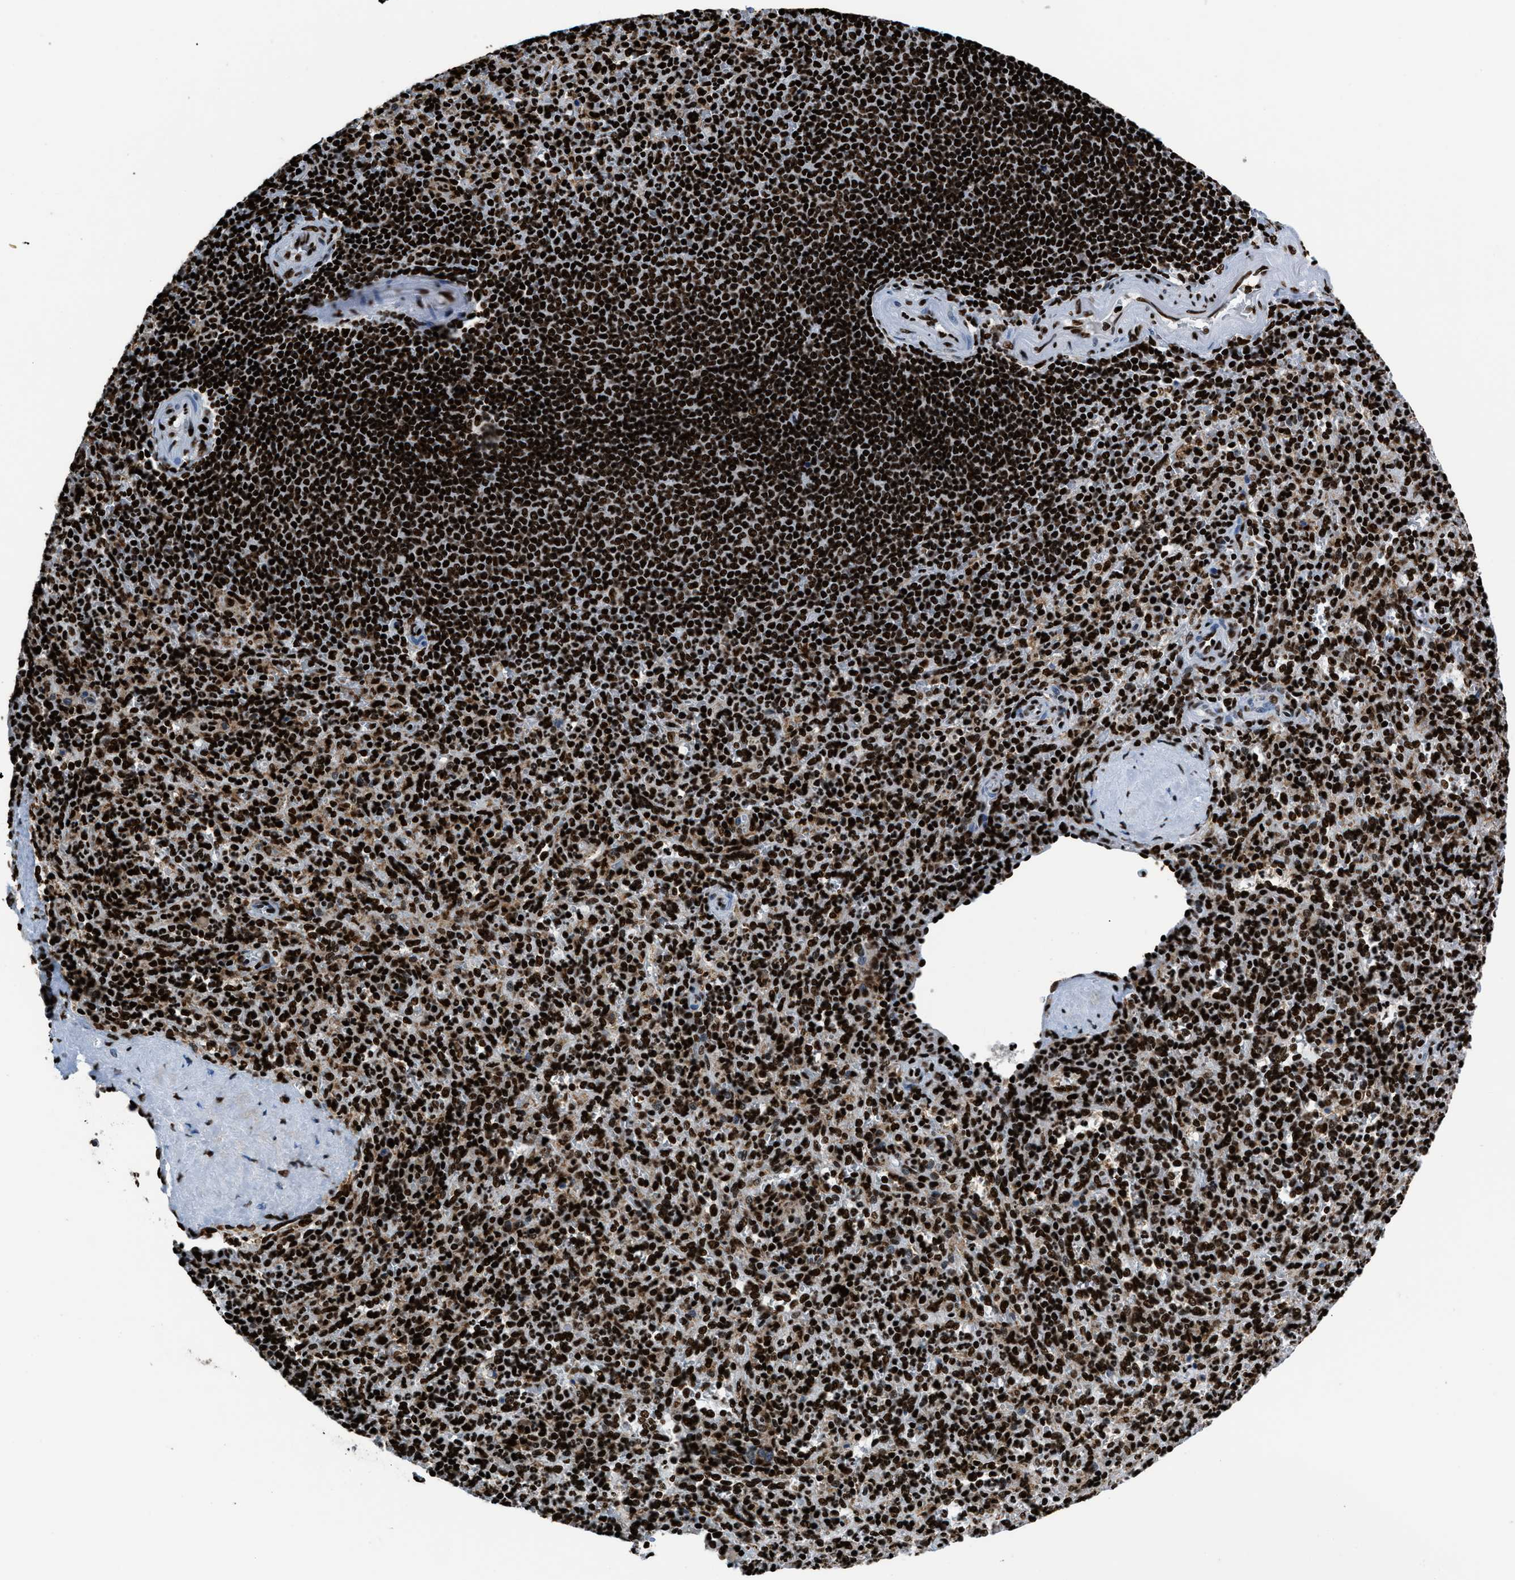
{"staining": {"intensity": "strong", "quantity": ">75%", "location": "nuclear"}, "tissue": "spleen", "cell_type": "Cells in red pulp", "image_type": "normal", "snomed": [{"axis": "morphology", "description": "Normal tissue, NOS"}, {"axis": "topography", "description": "Spleen"}], "caption": "The photomicrograph reveals a brown stain indicating the presence of a protein in the nuclear of cells in red pulp in spleen.", "gene": "HNRNPM", "patient": {"sex": "male", "age": 36}}